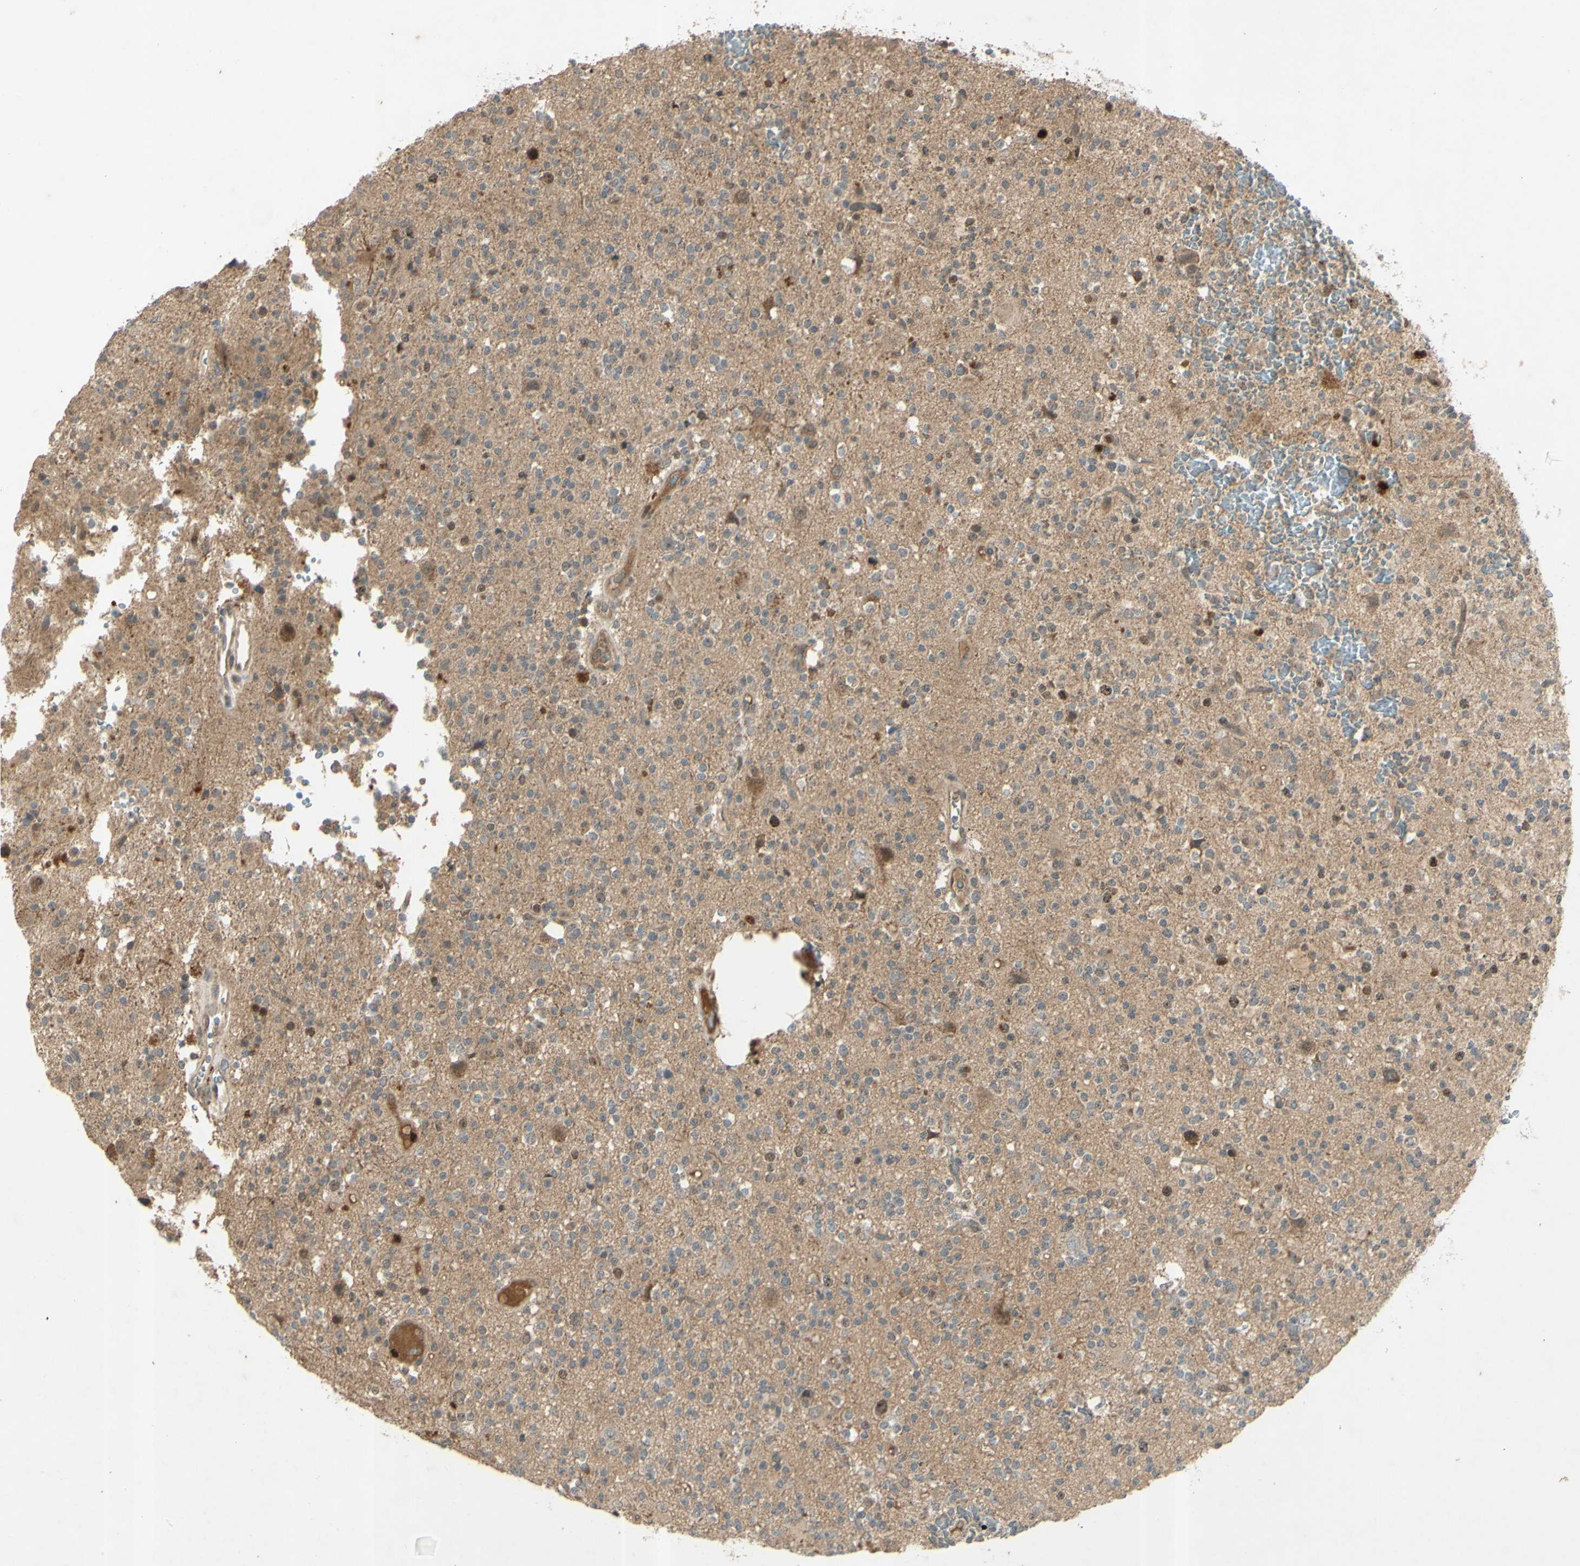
{"staining": {"intensity": "strong", "quantity": "<25%", "location": "cytoplasmic/membranous,nuclear"}, "tissue": "glioma", "cell_type": "Tumor cells", "image_type": "cancer", "snomed": [{"axis": "morphology", "description": "Glioma, malignant, High grade"}, {"axis": "topography", "description": "Brain"}], "caption": "The immunohistochemical stain highlights strong cytoplasmic/membranous and nuclear positivity in tumor cells of malignant glioma (high-grade) tissue. (Stains: DAB in brown, nuclei in blue, Microscopy: brightfield microscopy at high magnification).", "gene": "RAD18", "patient": {"sex": "male", "age": 47}}